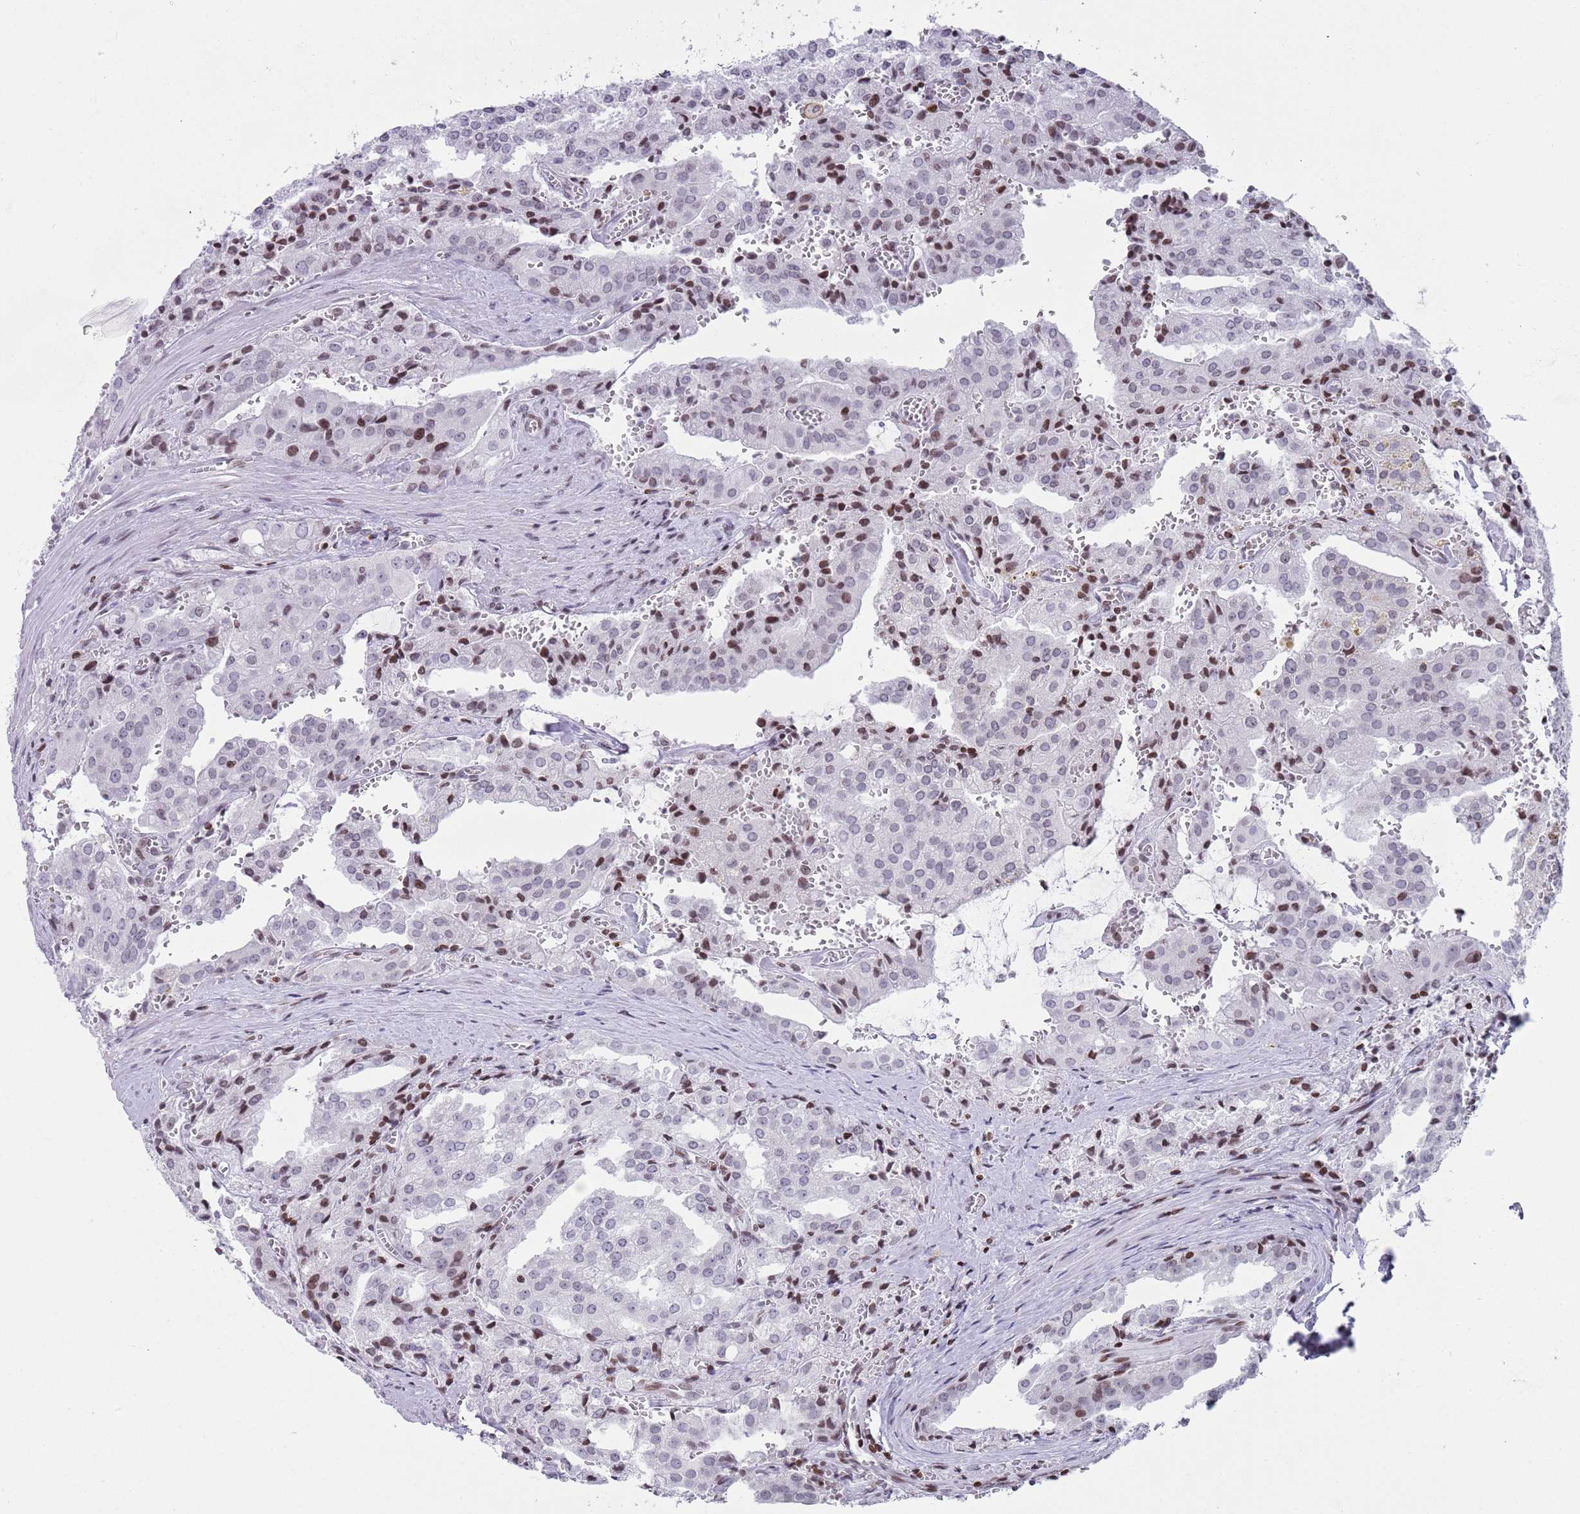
{"staining": {"intensity": "moderate", "quantity": "<25%", "location": "nuclear"}, "tissue": "prostate cancer", "cell_type": "Tumor cells", "image_type": "cancer", "snomed": [{"axis": "morphology", "description": "Adenocarcinoma, High grade"}, {"axis": "topography", "description": "Prostate"}], "caption": "A high-resolution image shows immunohistochemistry staining of prostate cancer, which reveals moderate nuclear expression in approximately <25% of tumor cells.", "gene": "HDAC8", "patient": {"sex": "male", "age": 68}}